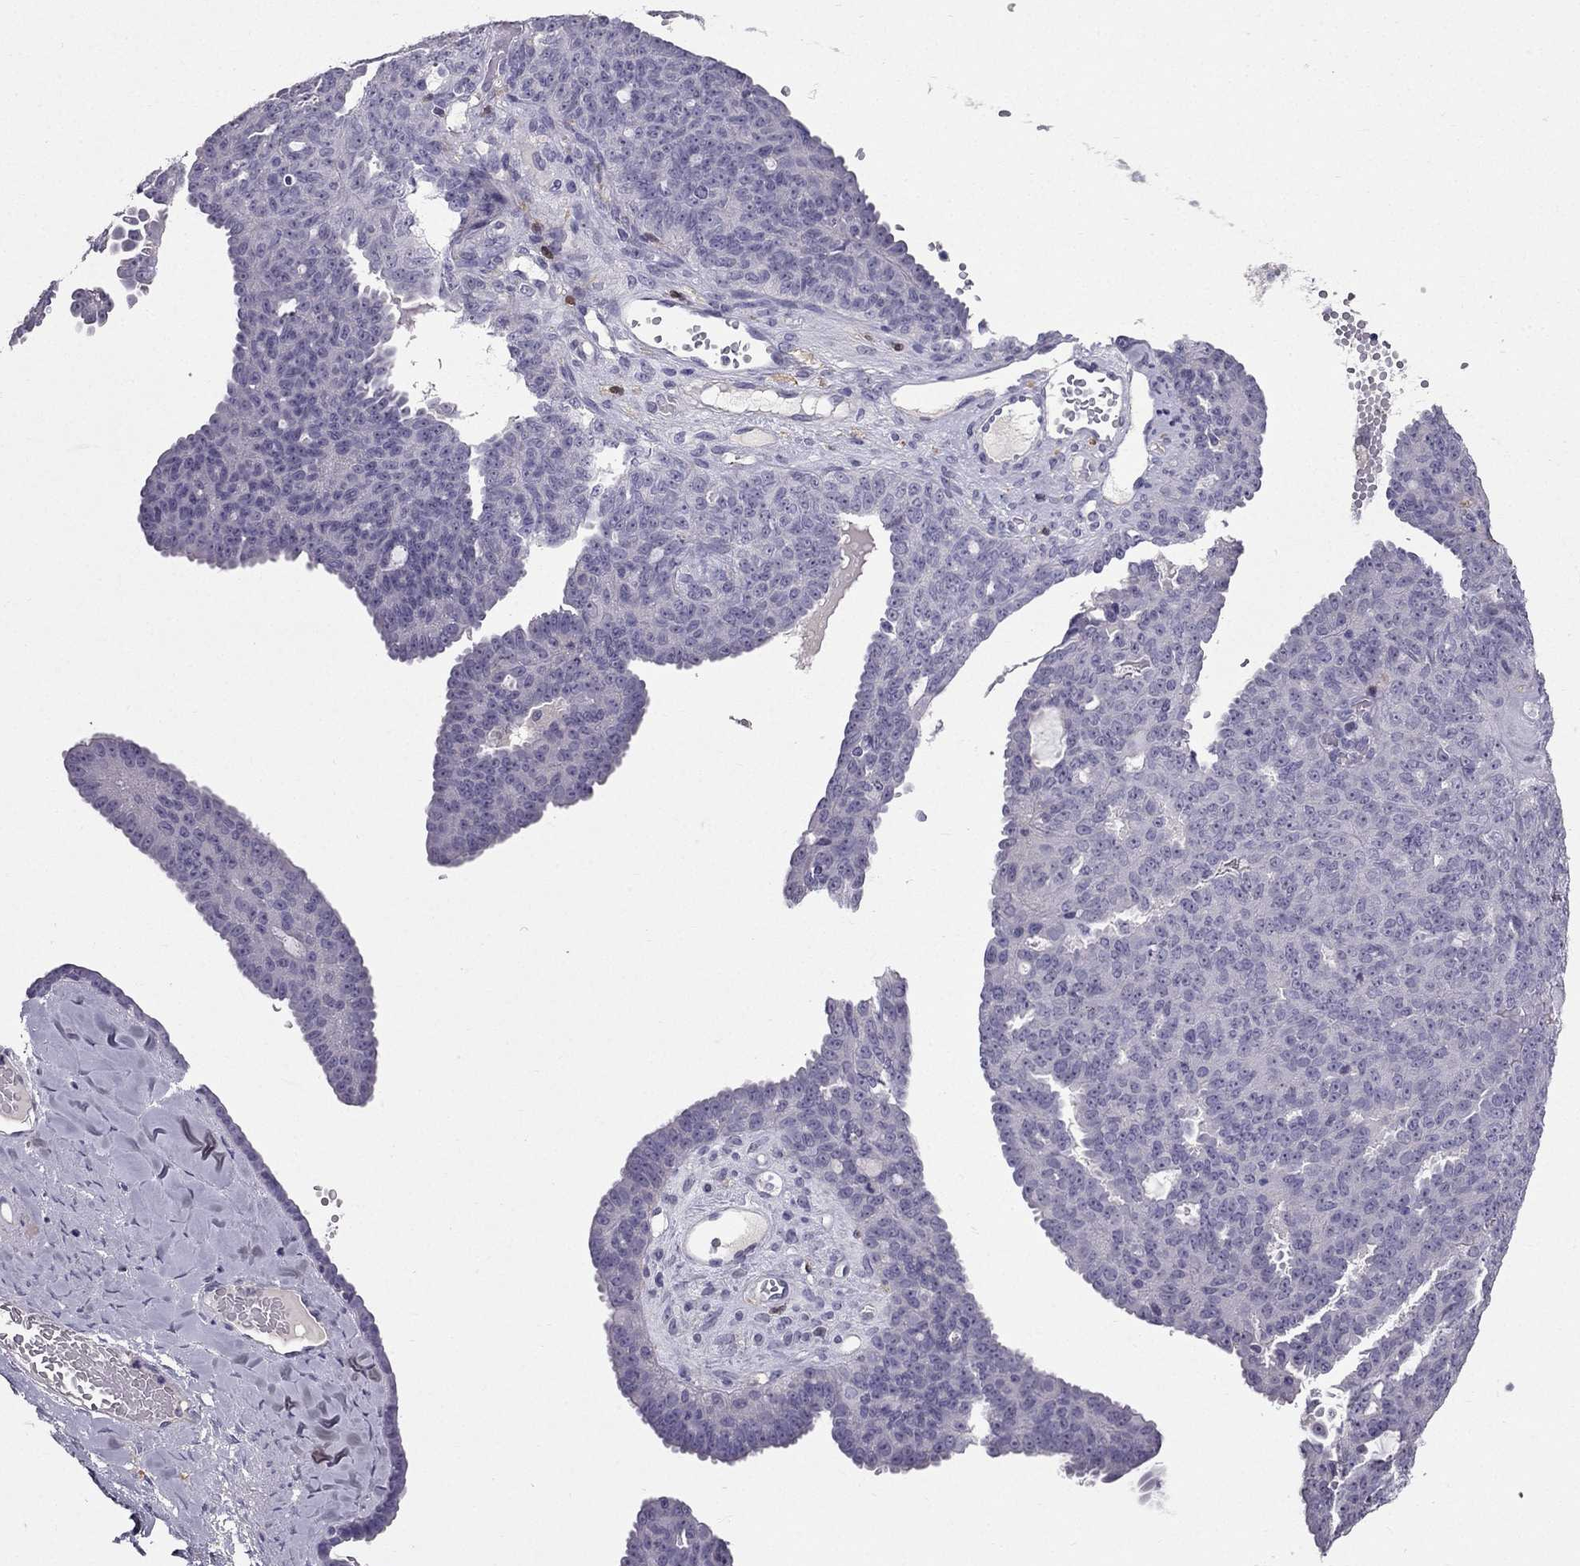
{"staining": {"intensity": "negative", "quantity": "none", "location": "none"}, "tissue": "ovarian cancer", "cell_type": "Tumor cells", "image_type": "cancer", "snomed": [{"axis": "morphology", "description": "Cystadenocarcinoma, serous, NOS"}, {"axis": "topography", "description": "Ovary"}], "caption": "Ovarian cancer (serous cystadenocarcinoma) stained for a protein using immunohistochemistry (IHC) shows no positivity tumor cells.", "gene": "LMTK3", "patient": {"sex": "female", "age": 71}}